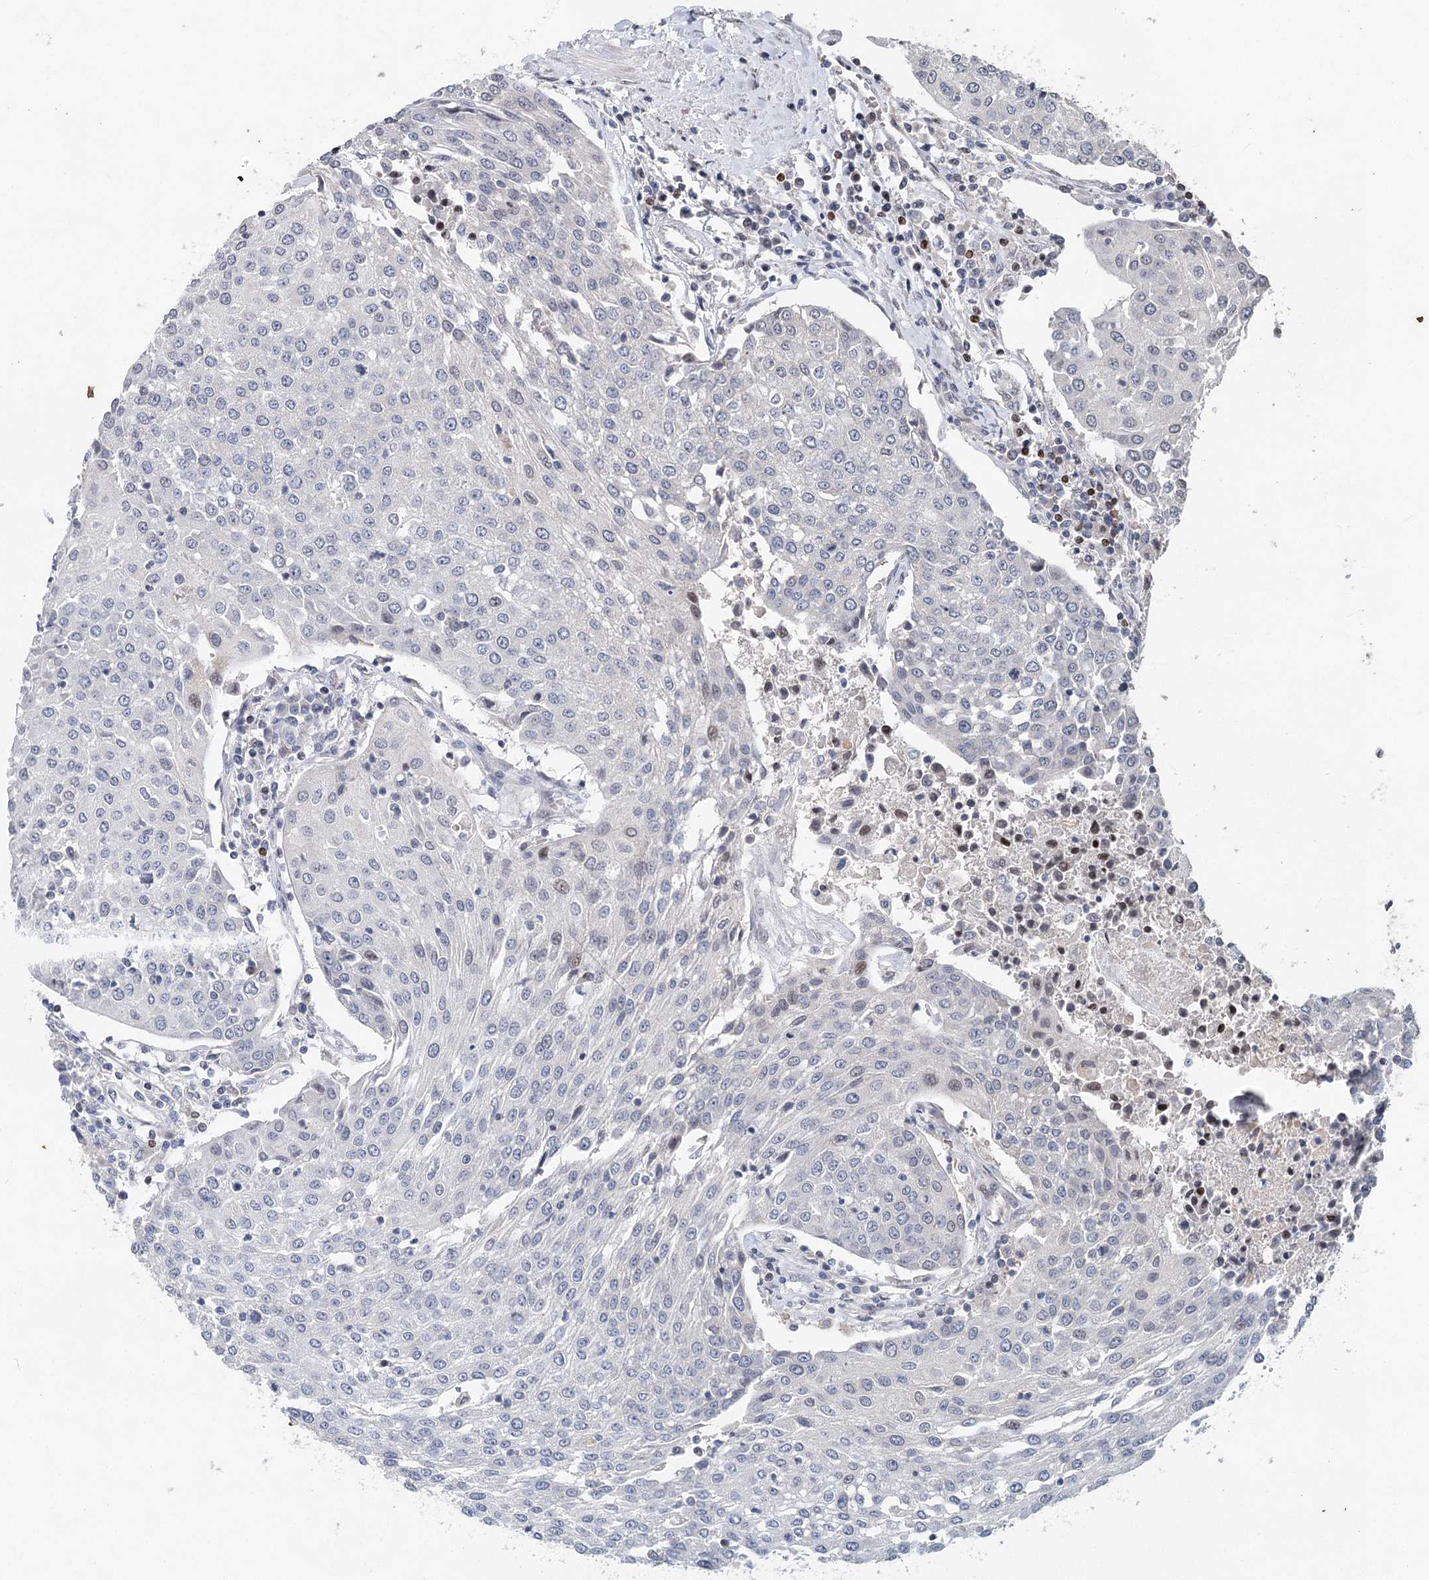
{"staining": {"intensity": "negative", "quantity": "none", "location": "none"}, "tissue": "urothelial cancer", "cell_type": "Tumor cells", "image_type": "cancer", "snomed": [{"axis": "morphology", "description": "Urothelial carcinoma, High grade"}, {"axis": "topography", "description": "Urinary bladder"}], "caption": "Protein analysis of urothelial cancer shows no significant positivity in tumor cells. (DAB (3,3'-diaminobenzidine) IHC visualized using brightfield microscopy, high magnification).", "gene": "FRMD4A", "patient": {"sex": "female", "age": 85}}